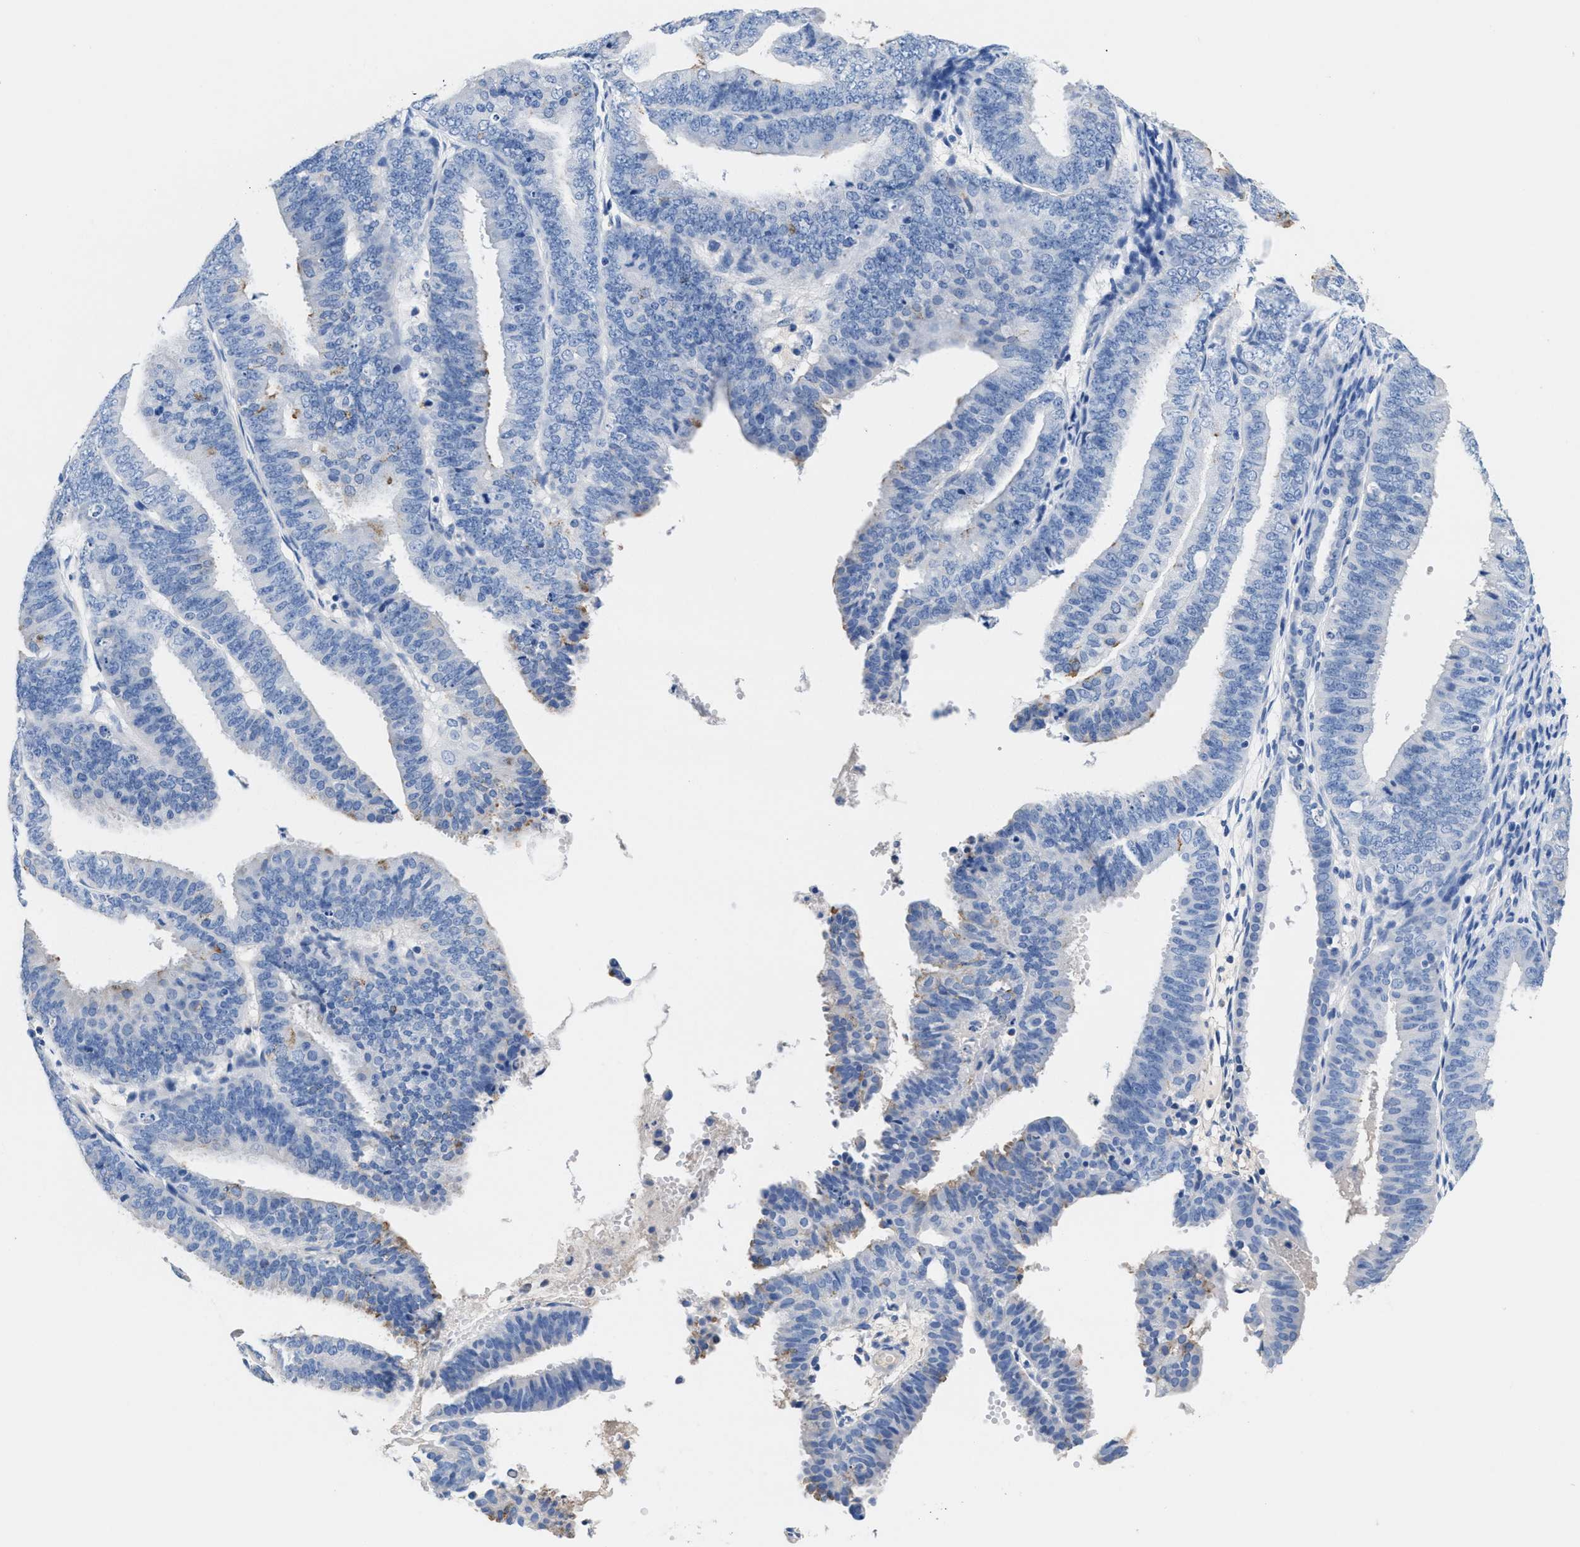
{"staining": {"intensity": "negative", "quantity": "none", "location": "none"}, "tissue": "endometrial cancer", "cell_type": "Tumor cells", "image_type": "cancer", "snomed": [{"axis": "morphology", "description": "Adenocarcinoma, NOS"}, {"axis": "topography", "description": "Endometrium"}], "caption": "Tumor cells are negative for protein expression in human endometrial adenocarcinoma.", "gene": "SLFN13", "patient": {"sex": "female", "age": 63}}